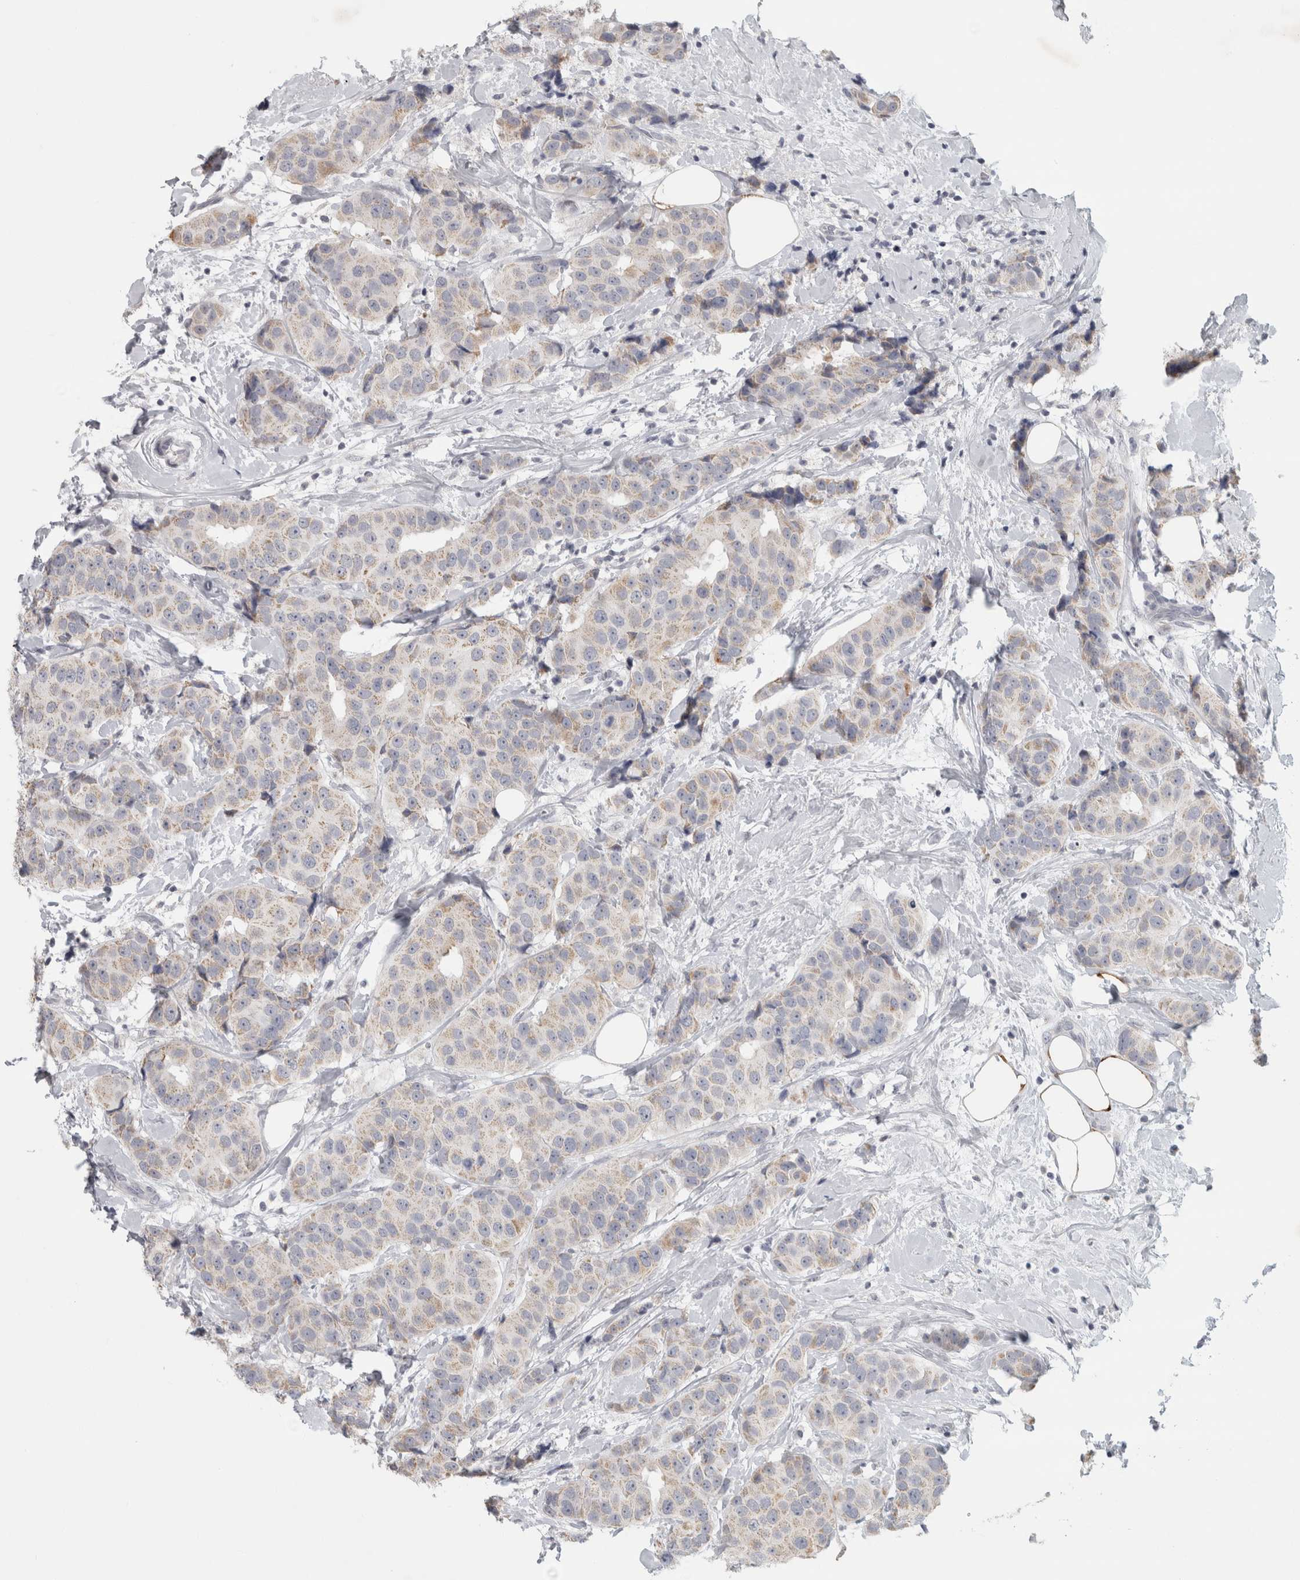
{"staining": {"intensity": "weak", "quantity": "<25%", "location": "cytoplasmic/membranous"}, "tissue": "breast cancer", "cell_type": "Tumor cells", "image_type": "cancer", "snomed": [{"axis": "morphology", "description": "Normal tissue, NOS"}, {"axis": "morphology", "description": "Duct carcinoma"}, {"axis": "topography", "description": "Breast"}], "caption": "High magnification brightfield microscopy of breast invasive ductal carcinoma stained with DAB (brown) and counterstained with hematoxylin (blue): tumor cells show no significant positivity.", "gene": "PTPRN2", "patient": {"sex": "female", "age": 39}}